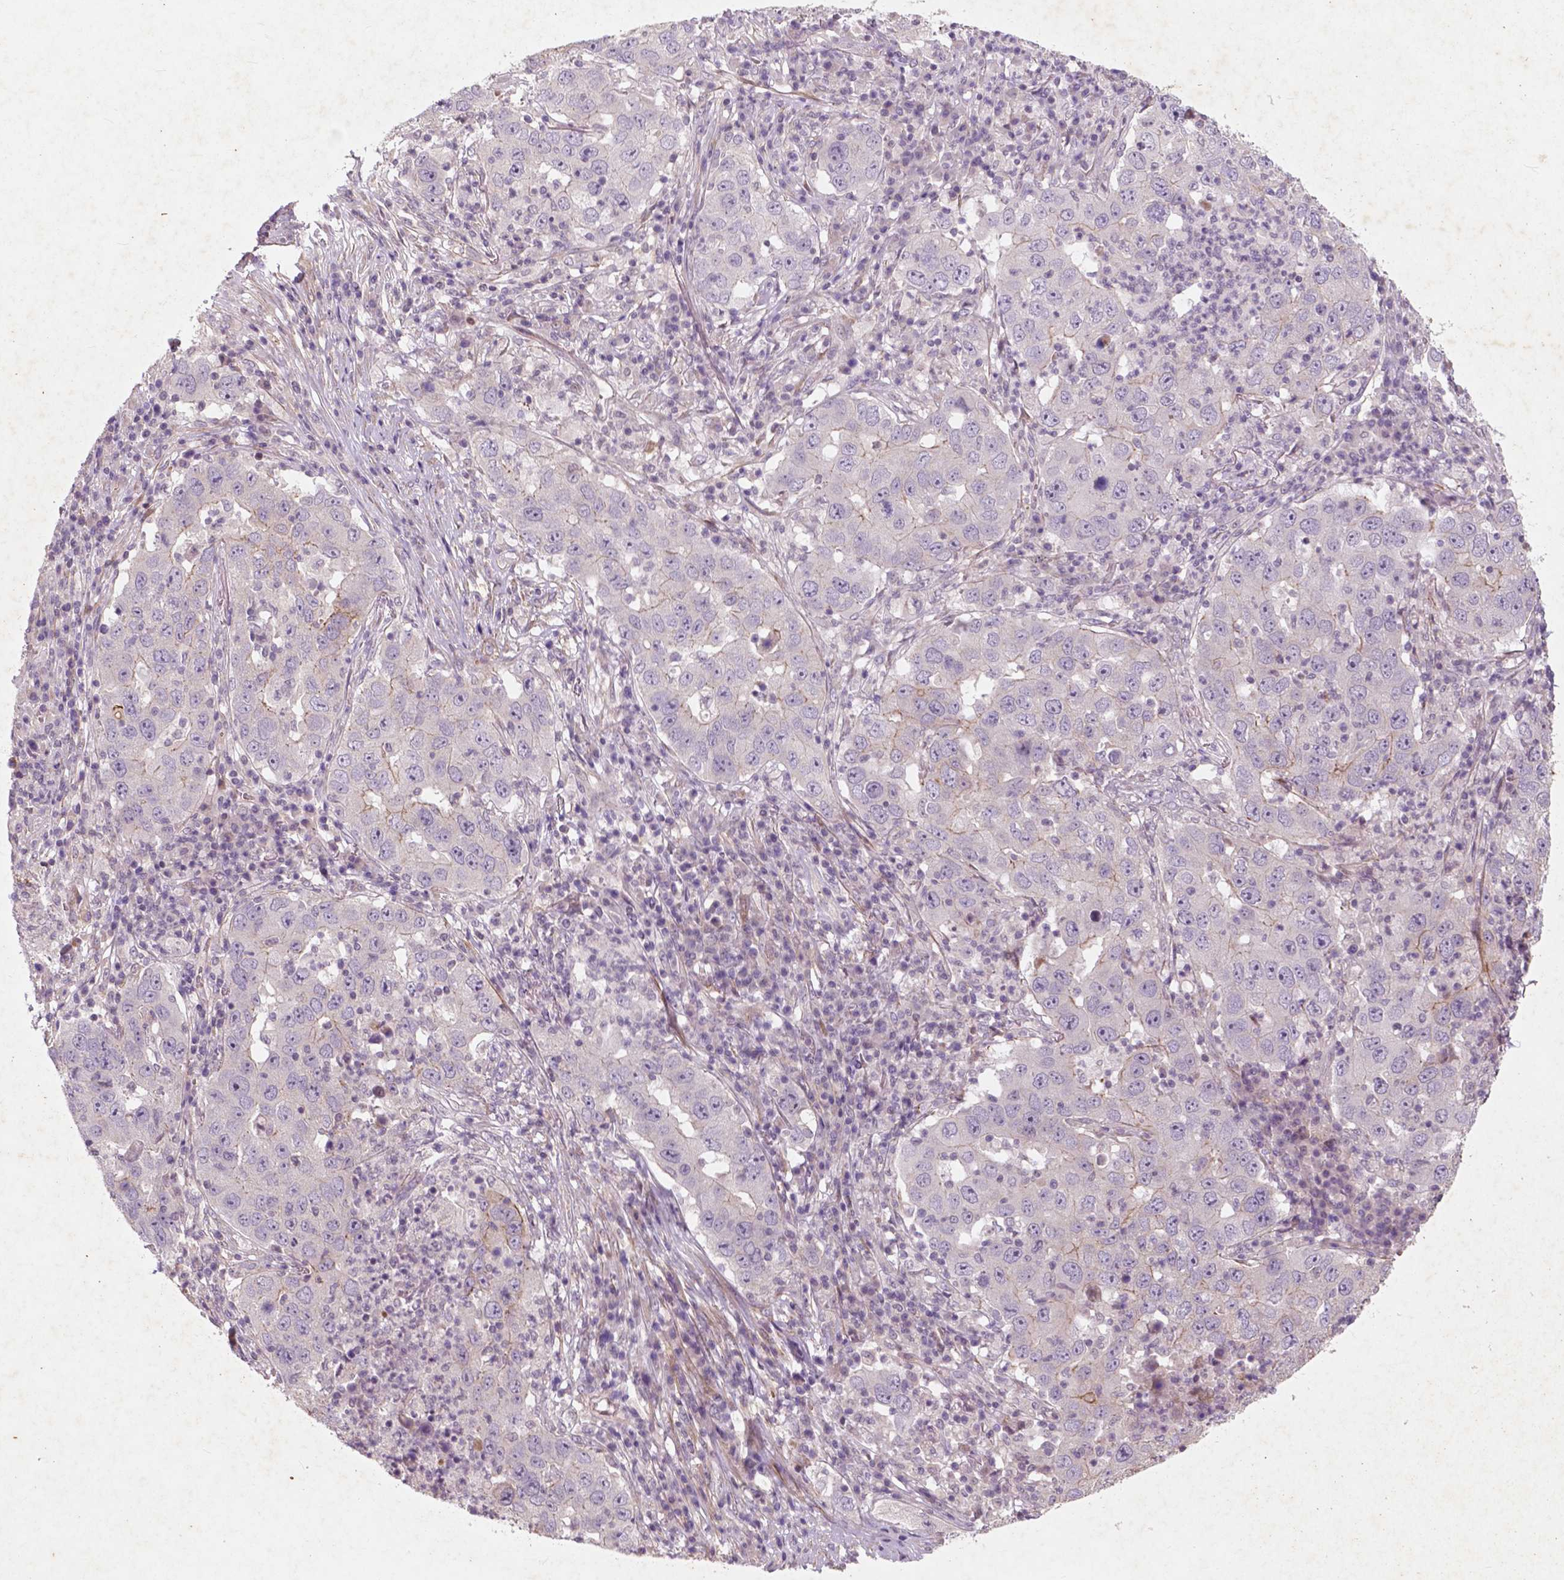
{"staining": {"intensity": "negative", "quantity": "none", "location": "none"}, "tissue": "lung cancer", "cell_type": "Tumor cells", "image_type": "cancer", "snomed": [{"axis": "morphology", "description": "Adenocarcinoma, NOS"}, {"axis": "topography", "description": "Lung"}], "caption": "Immunohistochemical staining of human adenocarcinoma (lung) shows no significant staining in tumor cells.", "gene": "RFPL4B", "patient": {"sex": "male", "age": 73}}